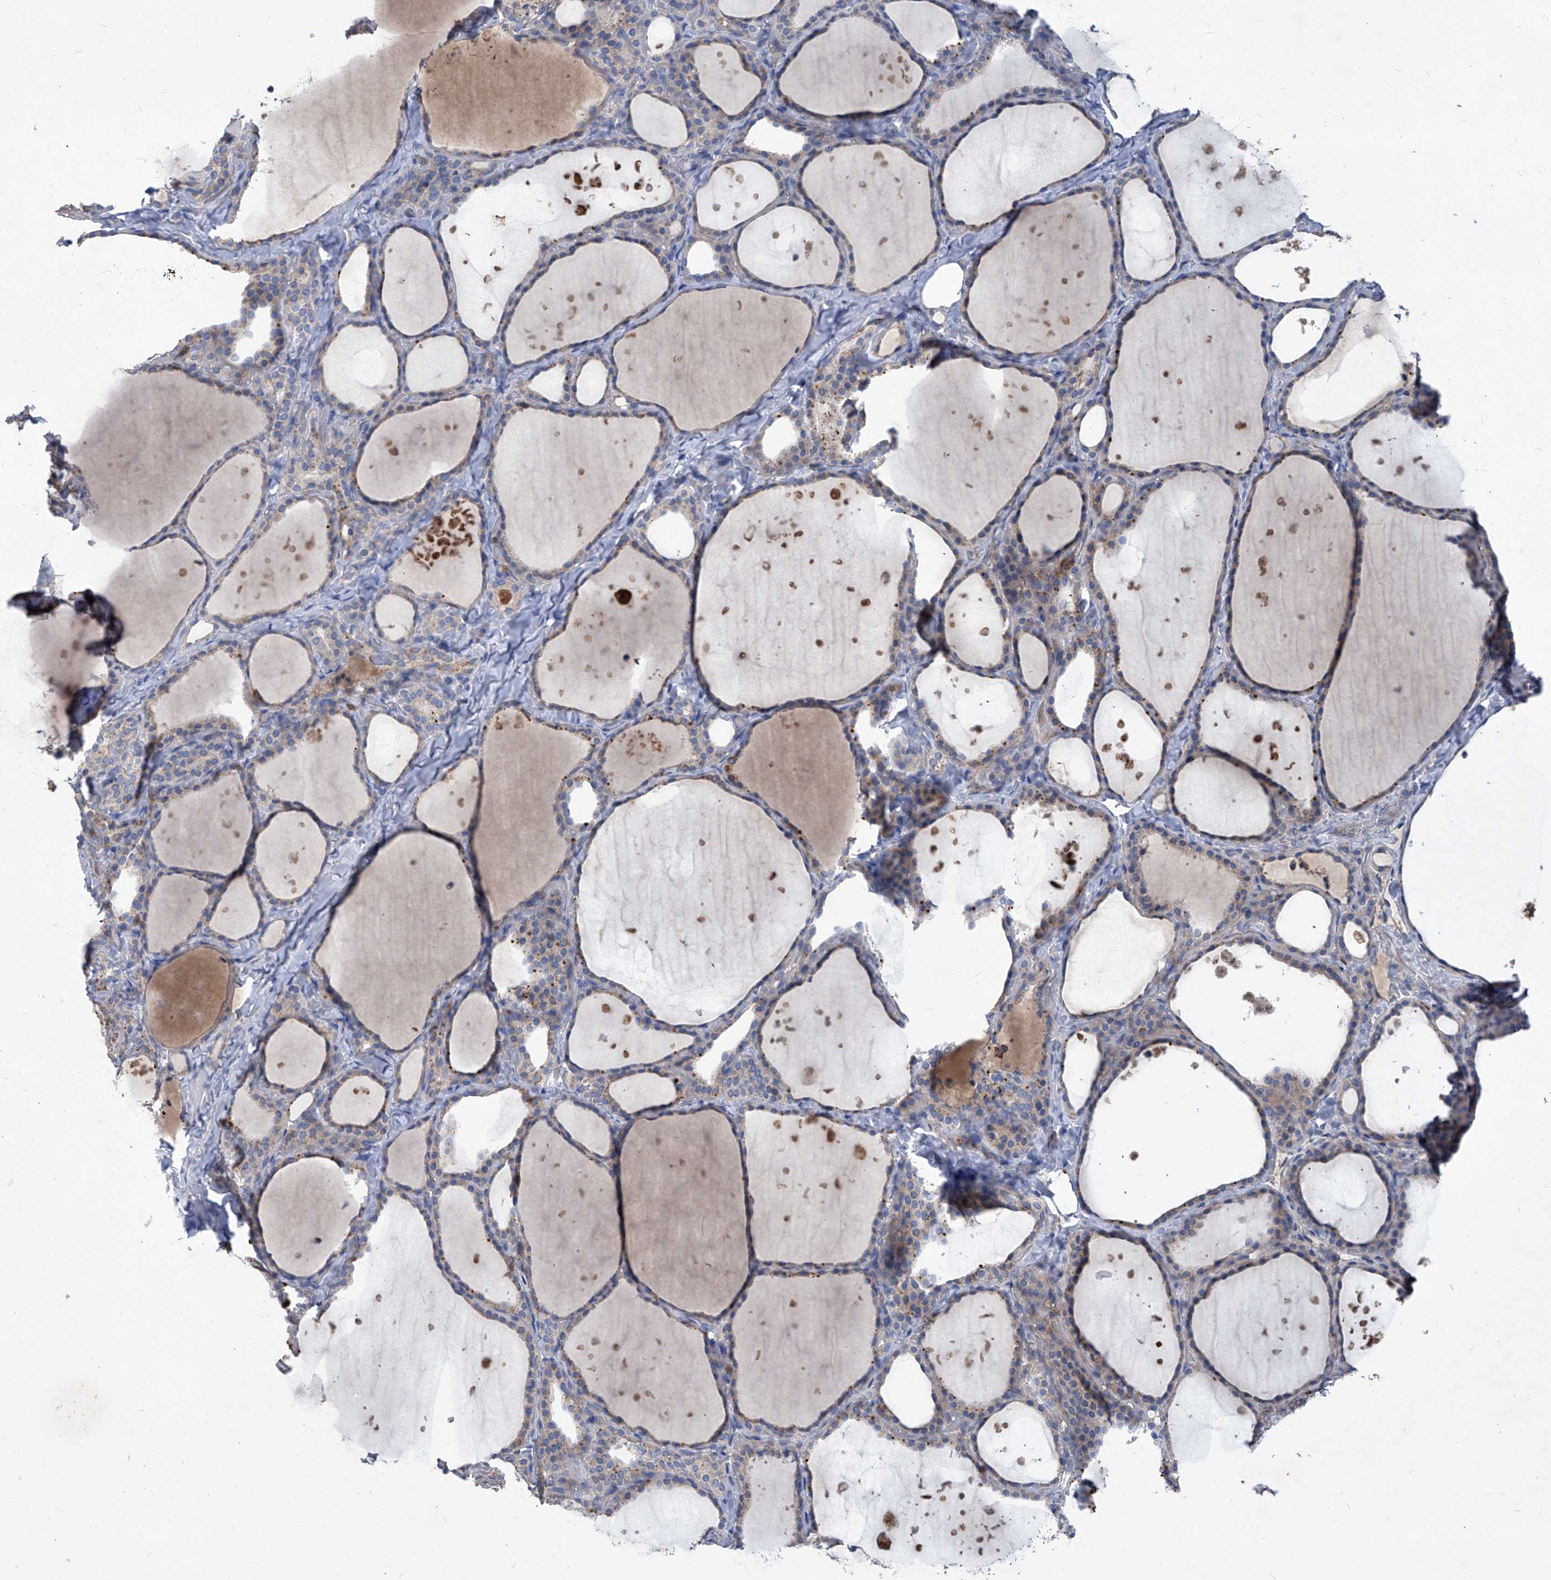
{"staining": {"intensity": "moderate", "quantity": "<25%", "location": "cytoplasmic/membranous"}, "tissue": "thyroid gland", "cell_type": "Glandular cells", "image_type": "normal", "snomed": [{"axis": "morphology", "description": "Normal tissue, NOS"}, {"axis": "topography", "description": "Thyroid gland"}], "caption": "Protein analysis of benign thyroid gland displays moderate cytoplasmic/membranous expression in approximately <25% of glandular cells.", "gene": "EPHA8", "patient": {"sex": "female", "age": 44}}